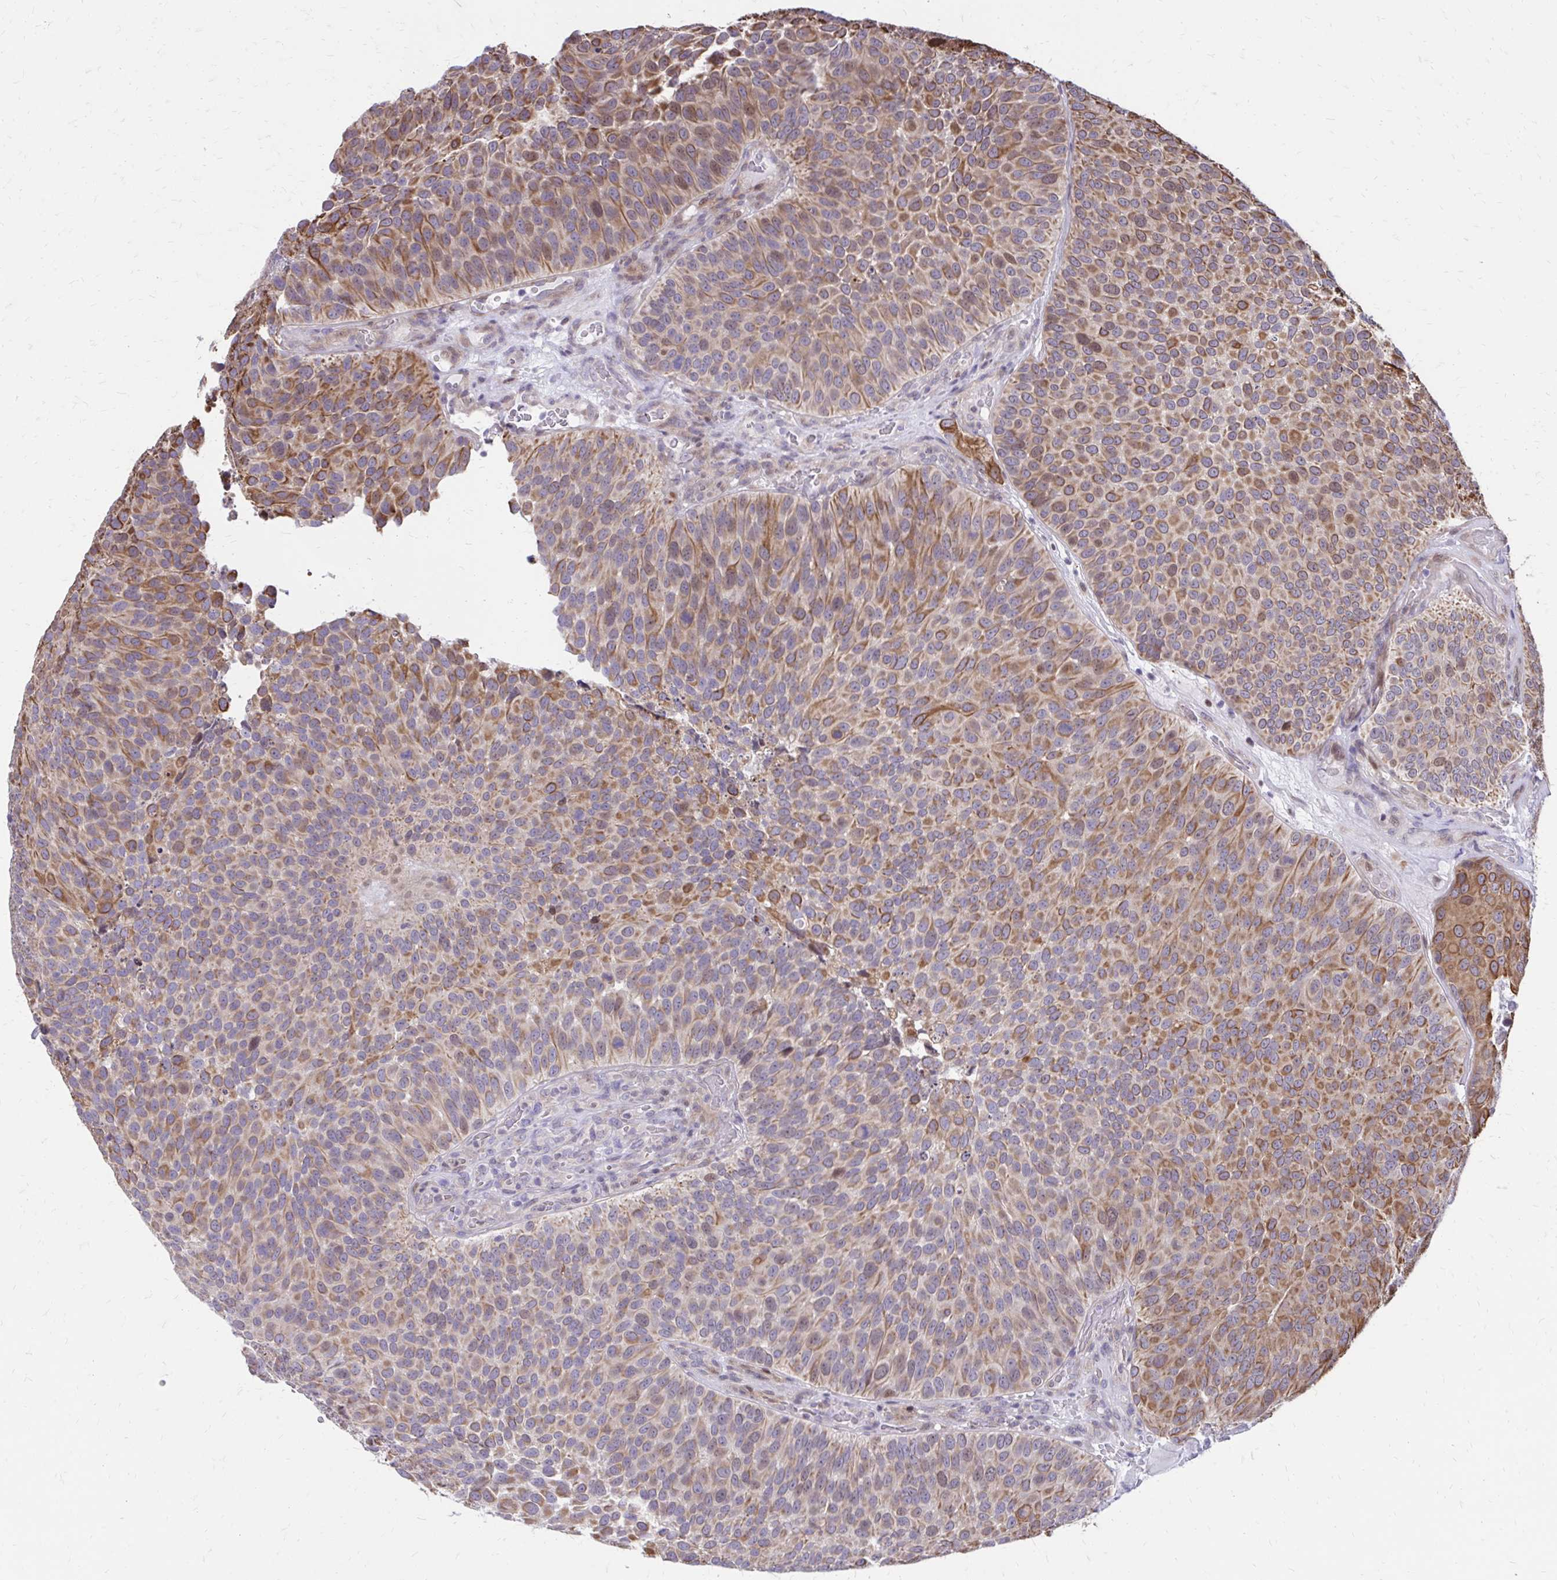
{"staining": {"intensity": "moderate", "quantity": ">75%", "location": "cytoplasmic/membranous,nuclear"}, "tissue": "urothelial cancer", "cell_type": "Tumor cells", "image_type": "cancer", "snomed": [{"axis": "morphology", "description": "Urothelial carcinoma, Low grade"}, {"axis": "topography", "description": "Urinary bladder"}], "caption": "High-power microscopy captured an immunohistochemistry (IHC) image of urothelial cancer, revealing moderate cytoplasmic/membranous and nuclear positivity in about >75% of tumor cells.", "gene": "ANKRD30B", "patient": {"sex": "male", "age": 76}}